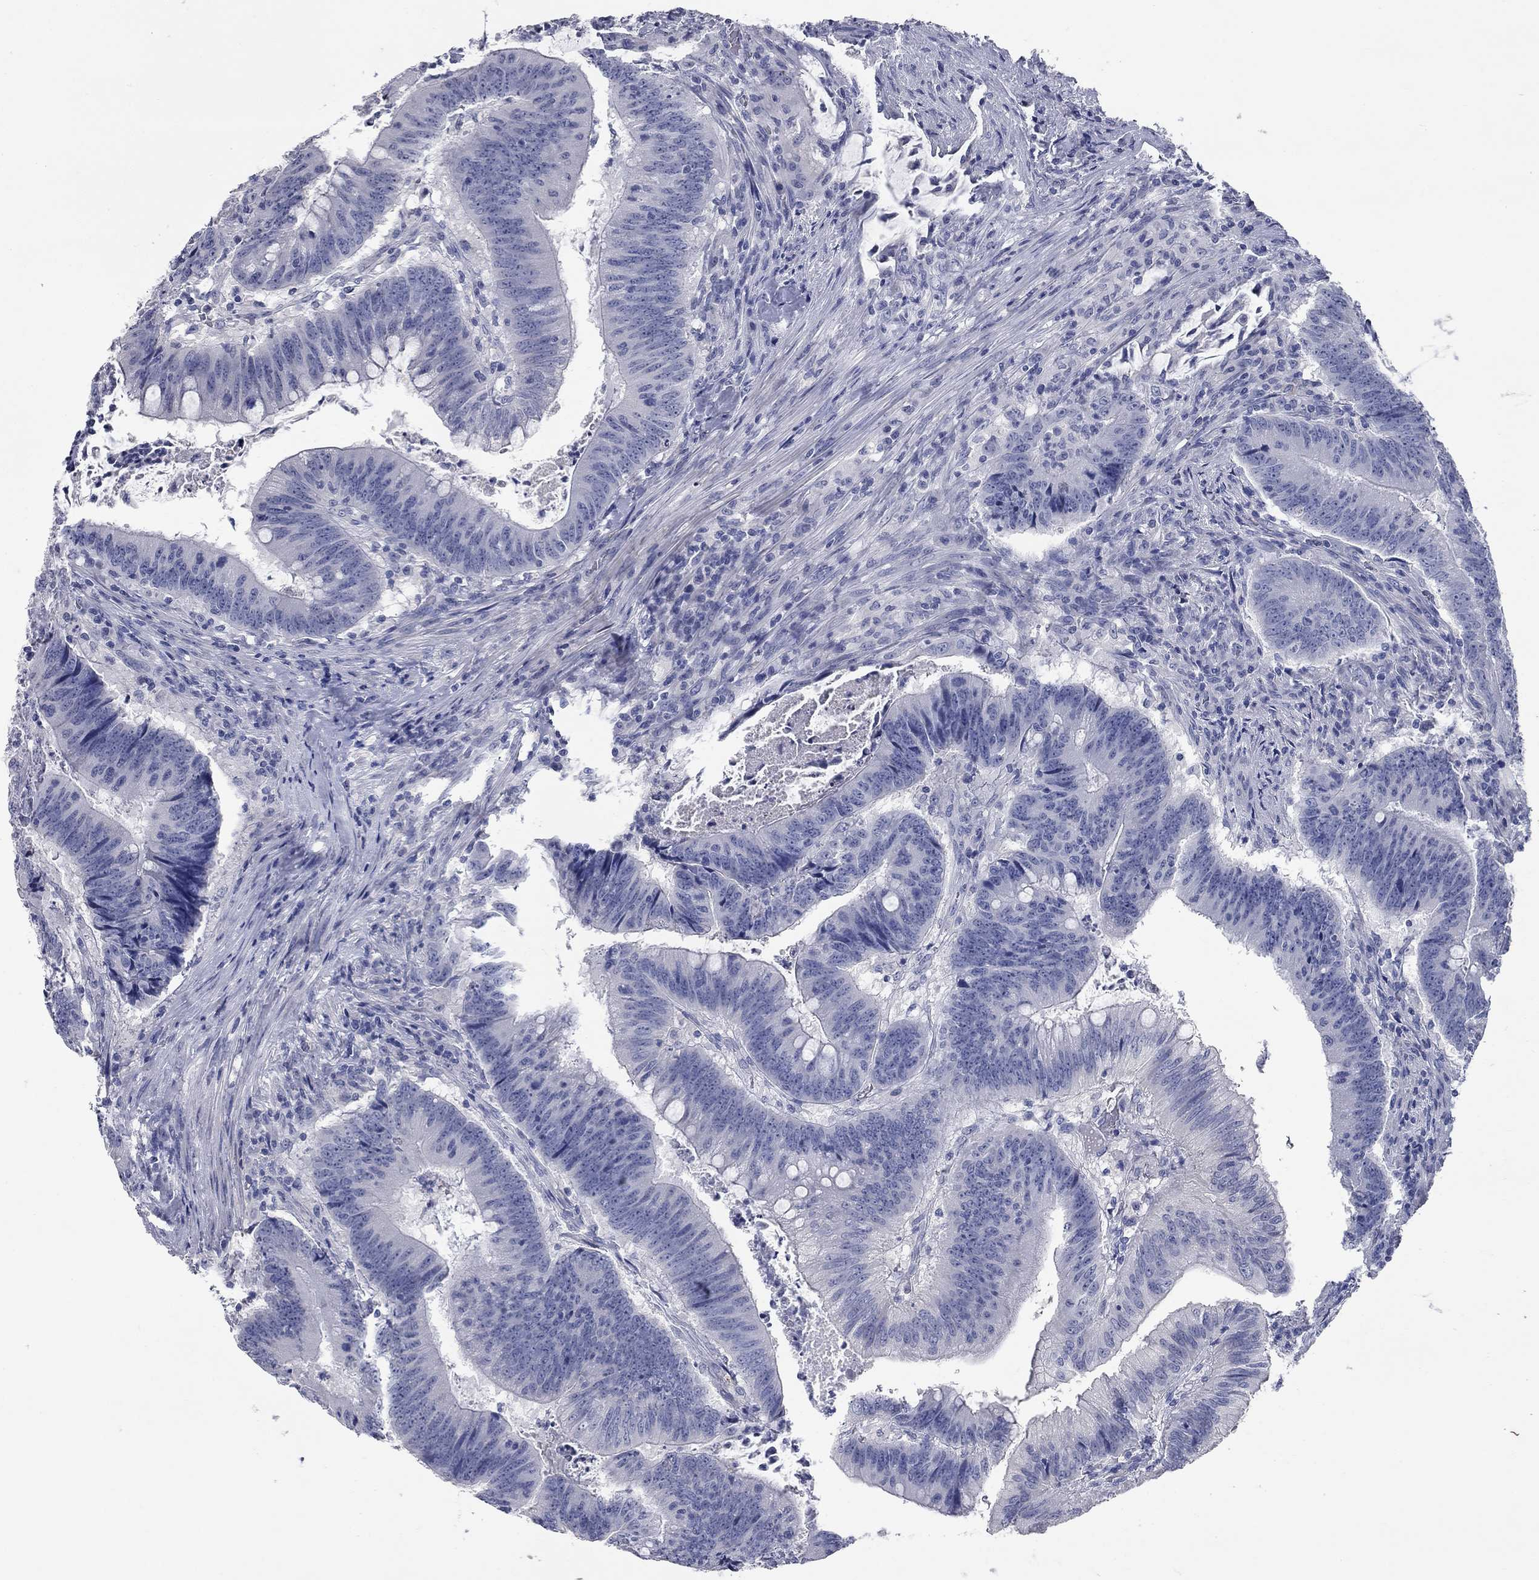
{"staining": {"intensity": "negative", "quantity": "none", "location": "none"}, "tissue": "colorectal cancer", "cell_type": "Tumor cells", "image_type": "cancer", "snomed": [{"axis": "morphology", "description": "Adenocarcinoma, NOS"}, {"axis": "topography", "description": "Colon"}], "caption": "A high-resolution photomicrograph shows IHC staining of adenocarcinoma (colorectal), which shows no significant staining in tumor cells.", "gene": "SYT12", "patient": {"sex": "female", "age": 87}}